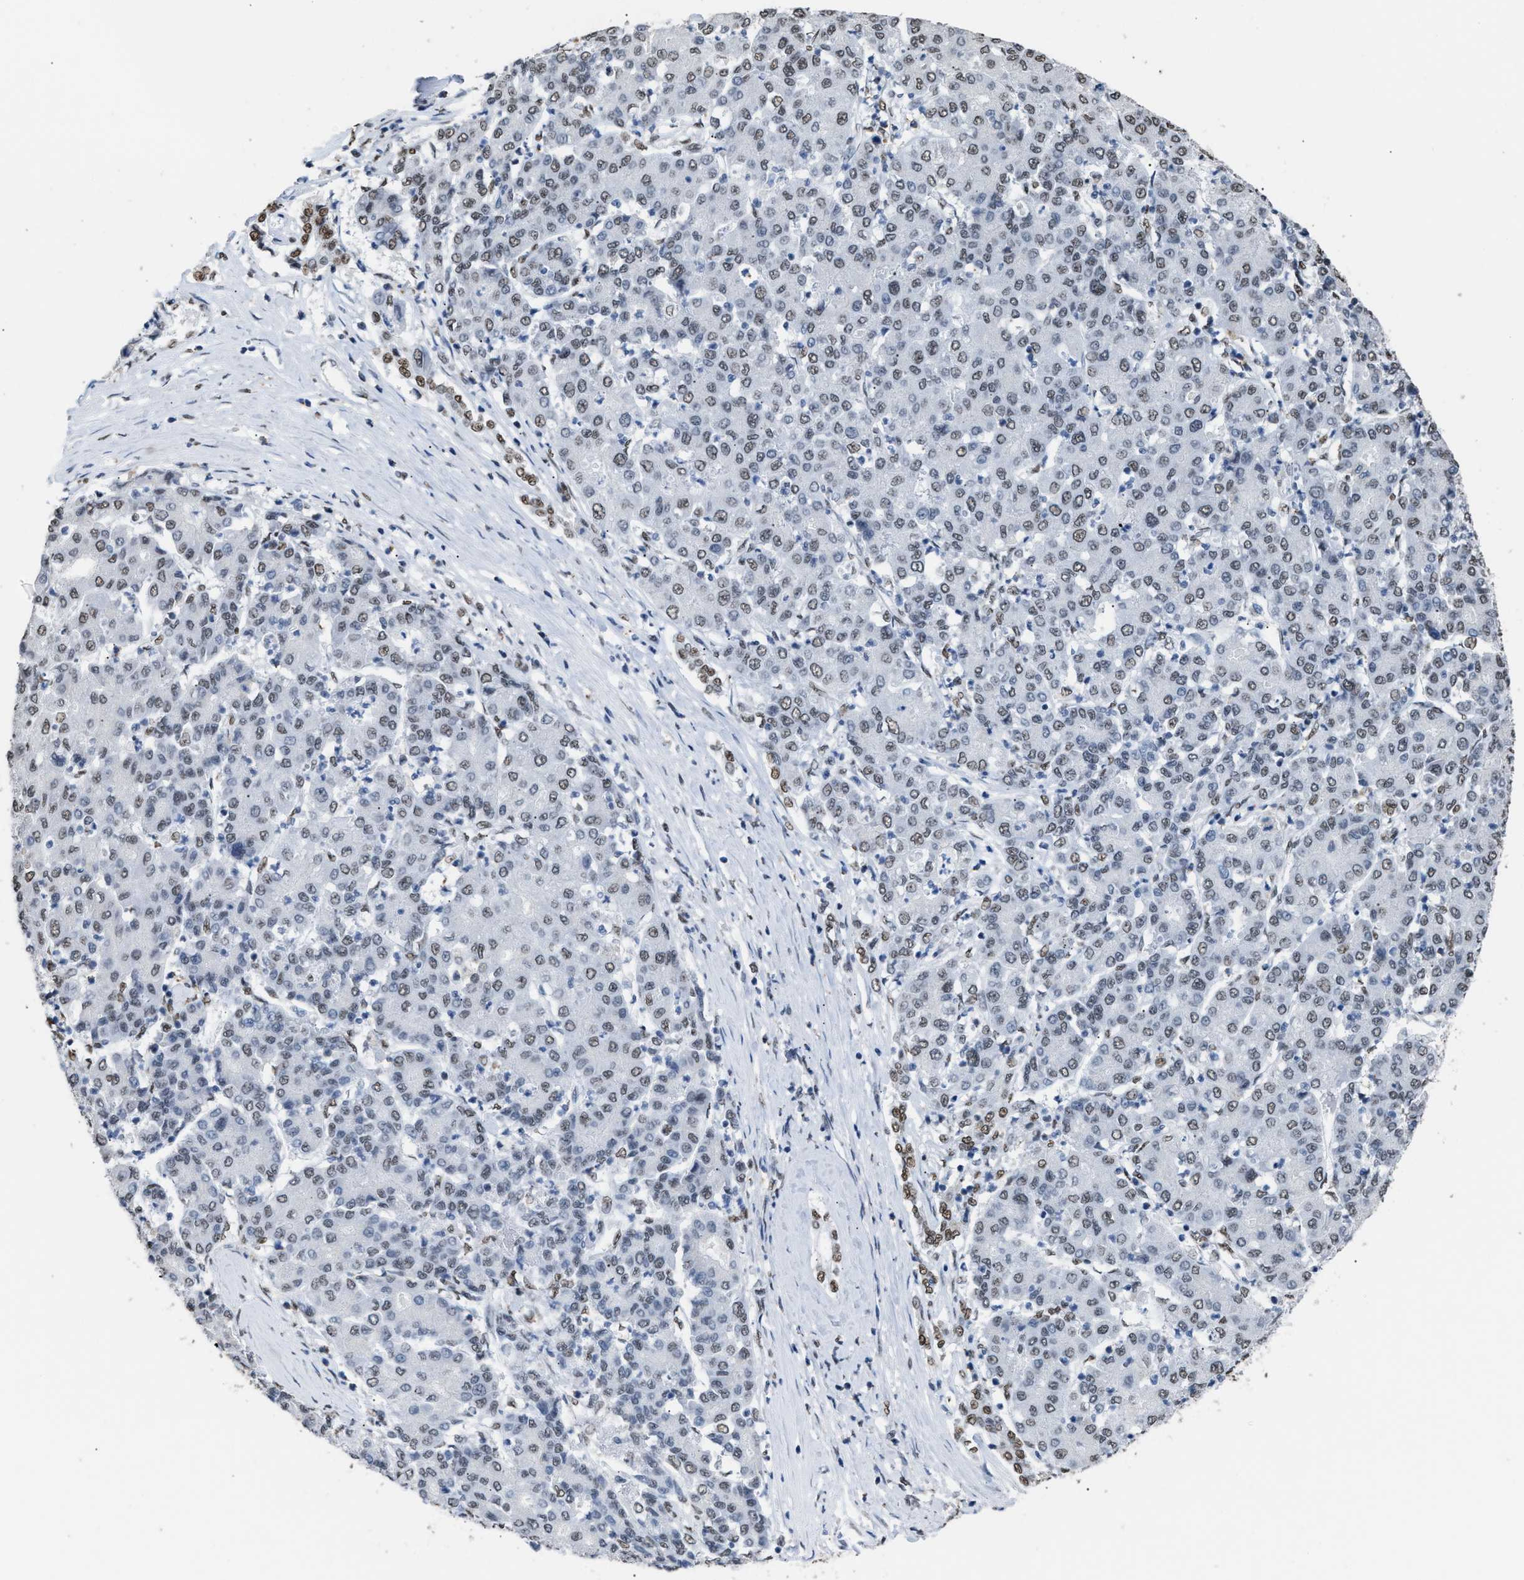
{"staining": {"intensity": "weak", "quantity": ">75%", "location": "nuclear"}, "tissue": "liver cancer", "cell_type": "Tumor cells", "image_type": "cancer", "snomed": [{"axis": "morphology", "description": "Carcinoma, Hepatocellular, NOS"}, {"axis": "topography", "description": "Liver"}], "caption": "Immunohistochemical staining of human liver cancer (hepatocellular carcinoma) exhibits low levels of weak nuclear positivity in about >75% of tumor cells.", "gene": "CCAR2", "patient": {"sex": "male", "age": 65}}